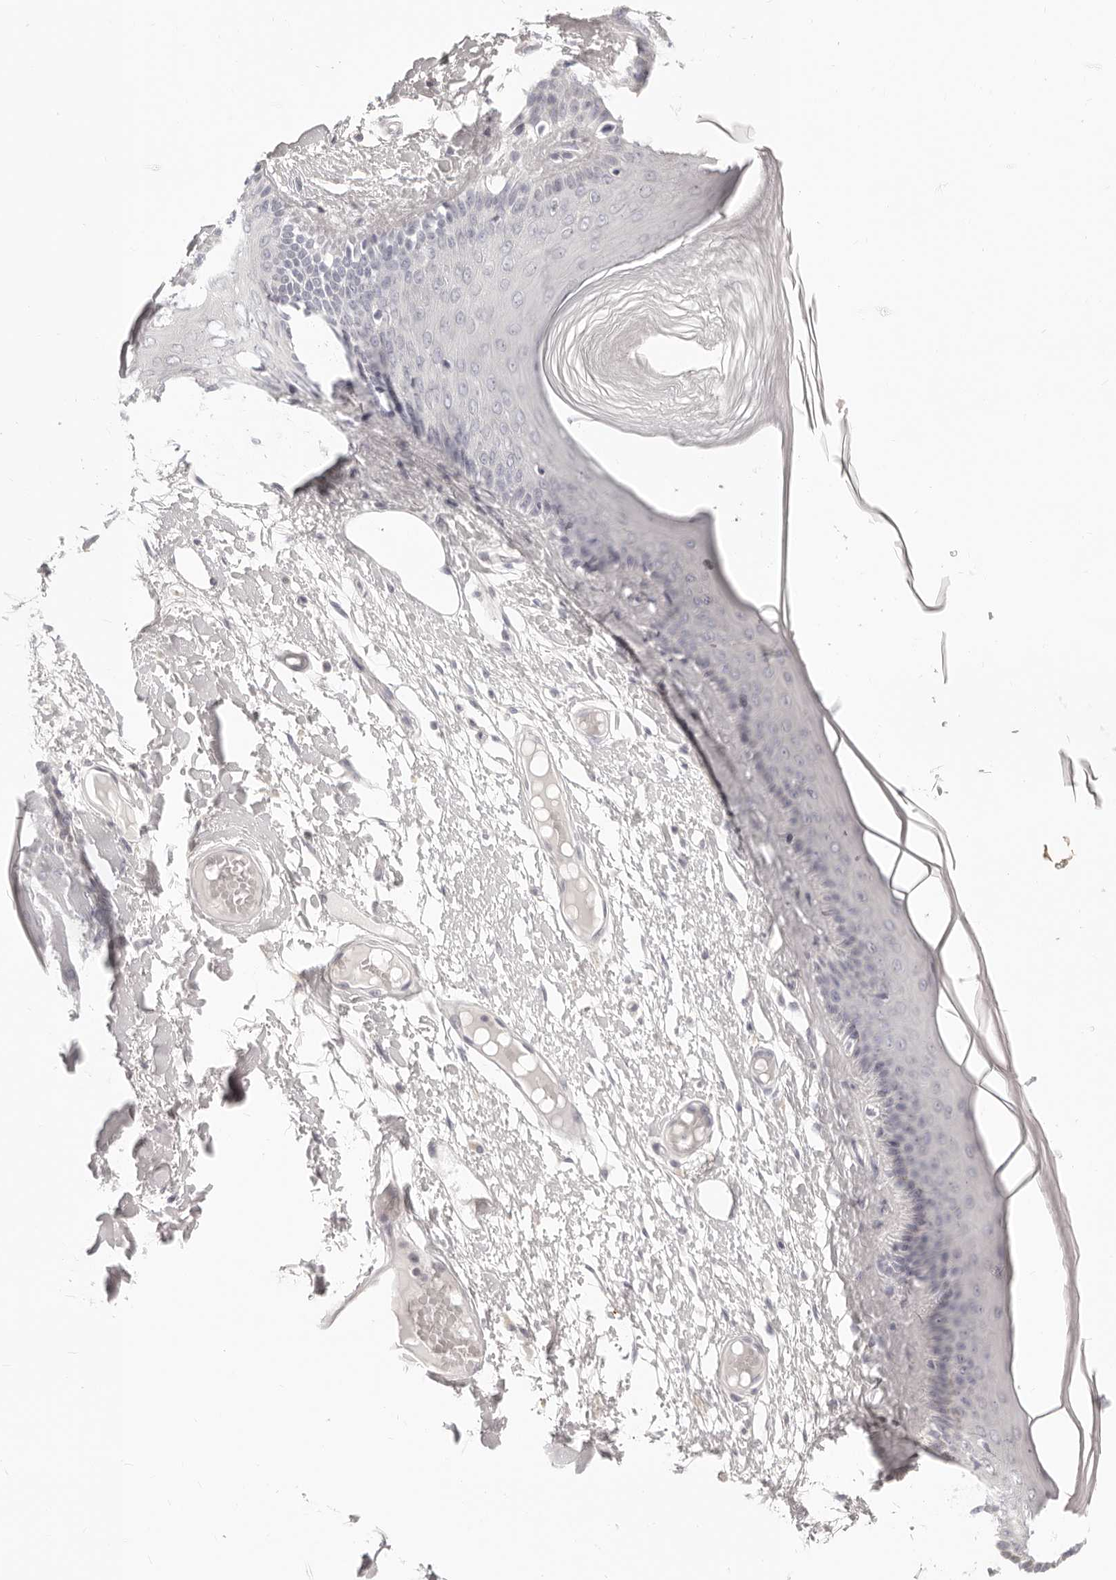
{"staining": {"intensity": "moderate", "quantity": "<25%", "location": "cytoplasmic/membranous"}, "tissue": "skin", "cell_type": "Epidermal cells", "image_type": "normal", "snomed": [{"axis": "morphology", "description": "Normal tissue, NOS"}, {"axis": "topography", "description": "Vulva"}], "caption": "Brown immunohistochemical staining in normal human skin demonstrates moderate cytoplasmic/membranous expression in approximately <25% of epidermal cells. (brown staining indicates protein expression, while blue staining denotes nuclei).", "gene": "FABP1", "patient": {"sex": "female", "age": 73}}